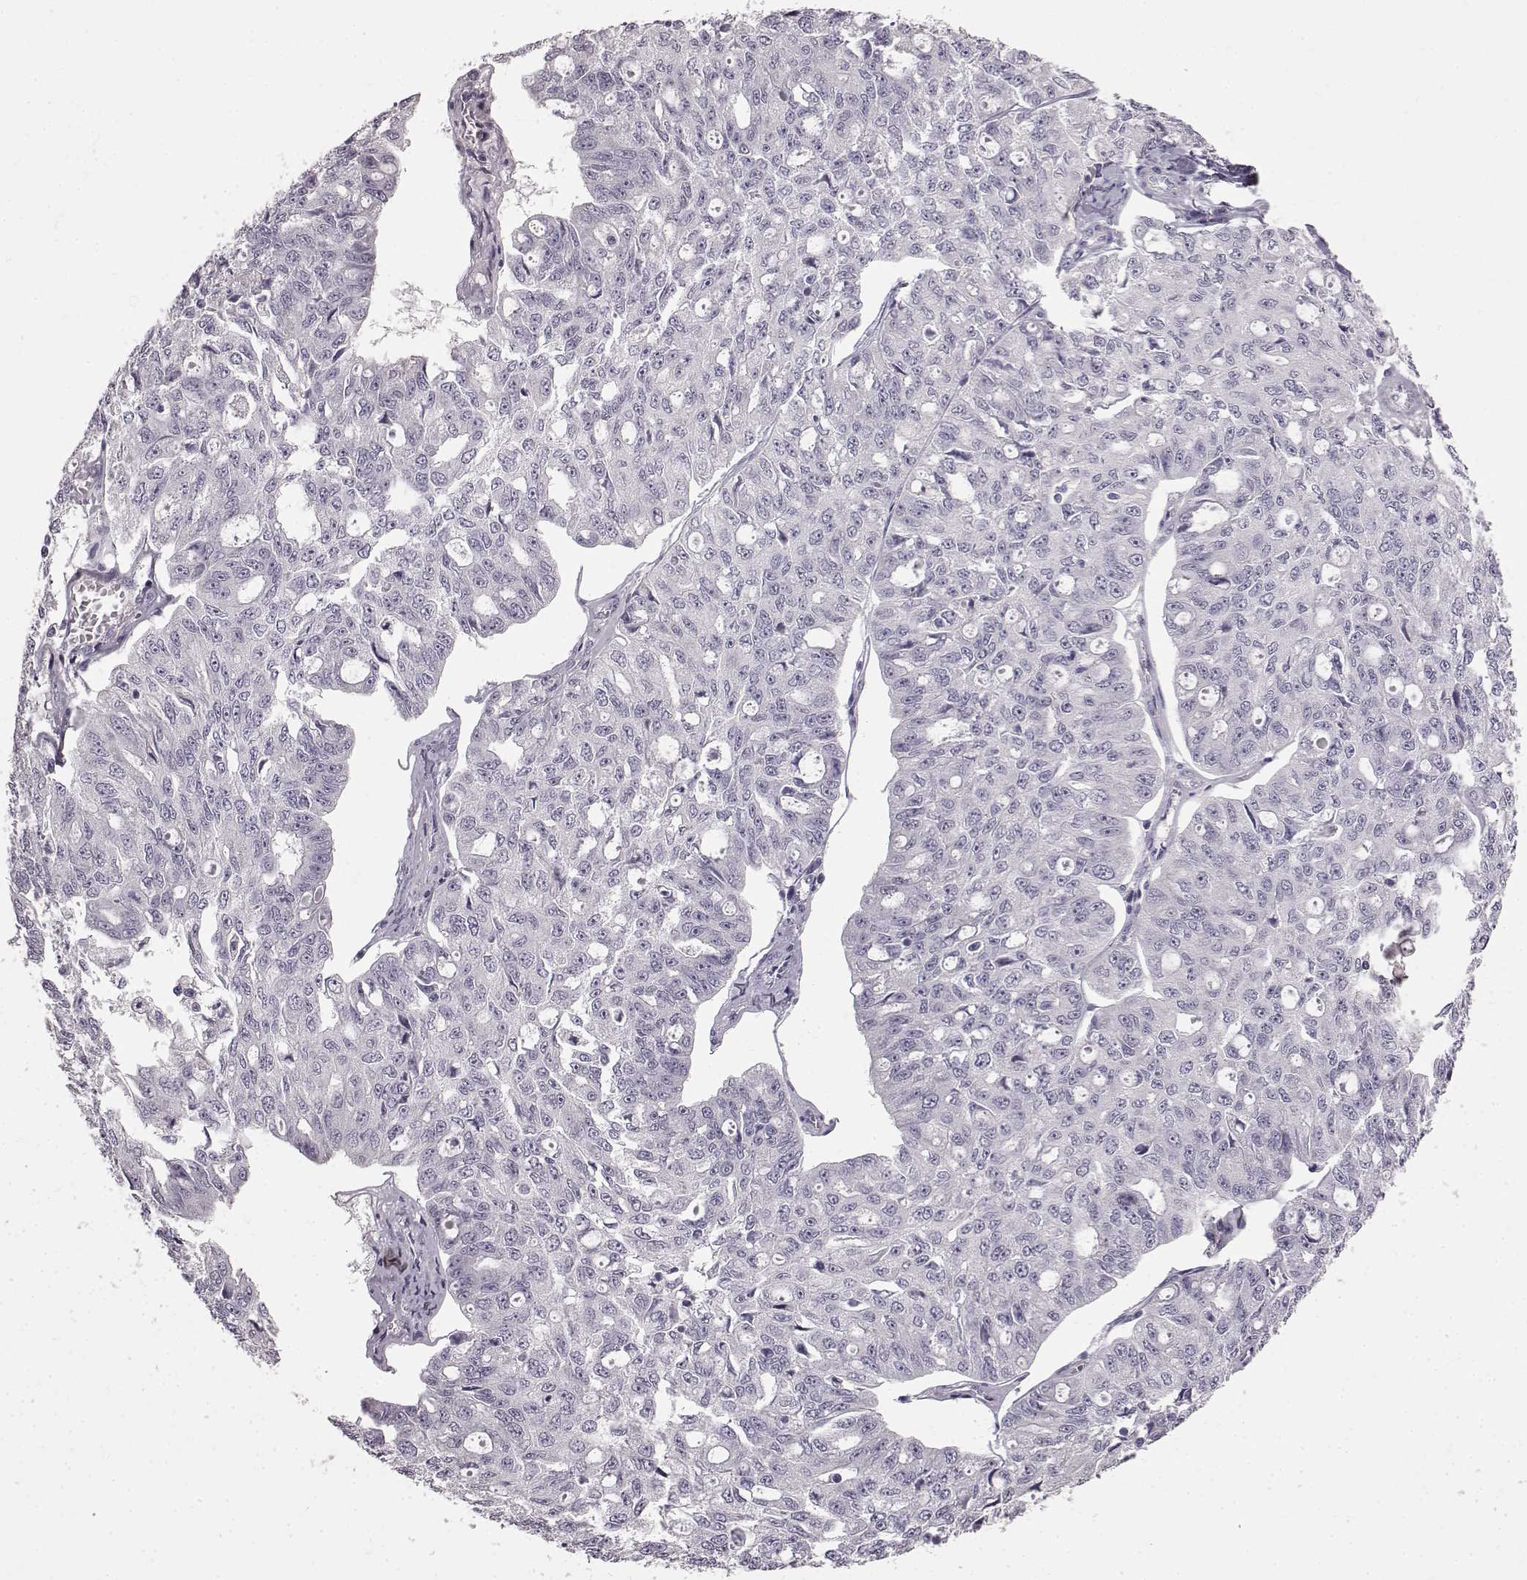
{"staining": {"intensity": "negative", "quantity": "none", "location": "none"}, "tissue": "ovarian cancer", "cell_type": "Tumor cells", "image_type": "cancer", "snomed": [{"axis": "morphology", "description": "Carcinoma, endometroid"}, {"axis": "topography", "description": "Ovary"}], "caption": "High power microscopy image of an immunohistochemistry (IHC) micrograph of endometroid carcinoma (ovarian), revealing no significant expression in tumor cells.", "gene": "FUT4", "patient": {"sex": "female", "age": 65}}